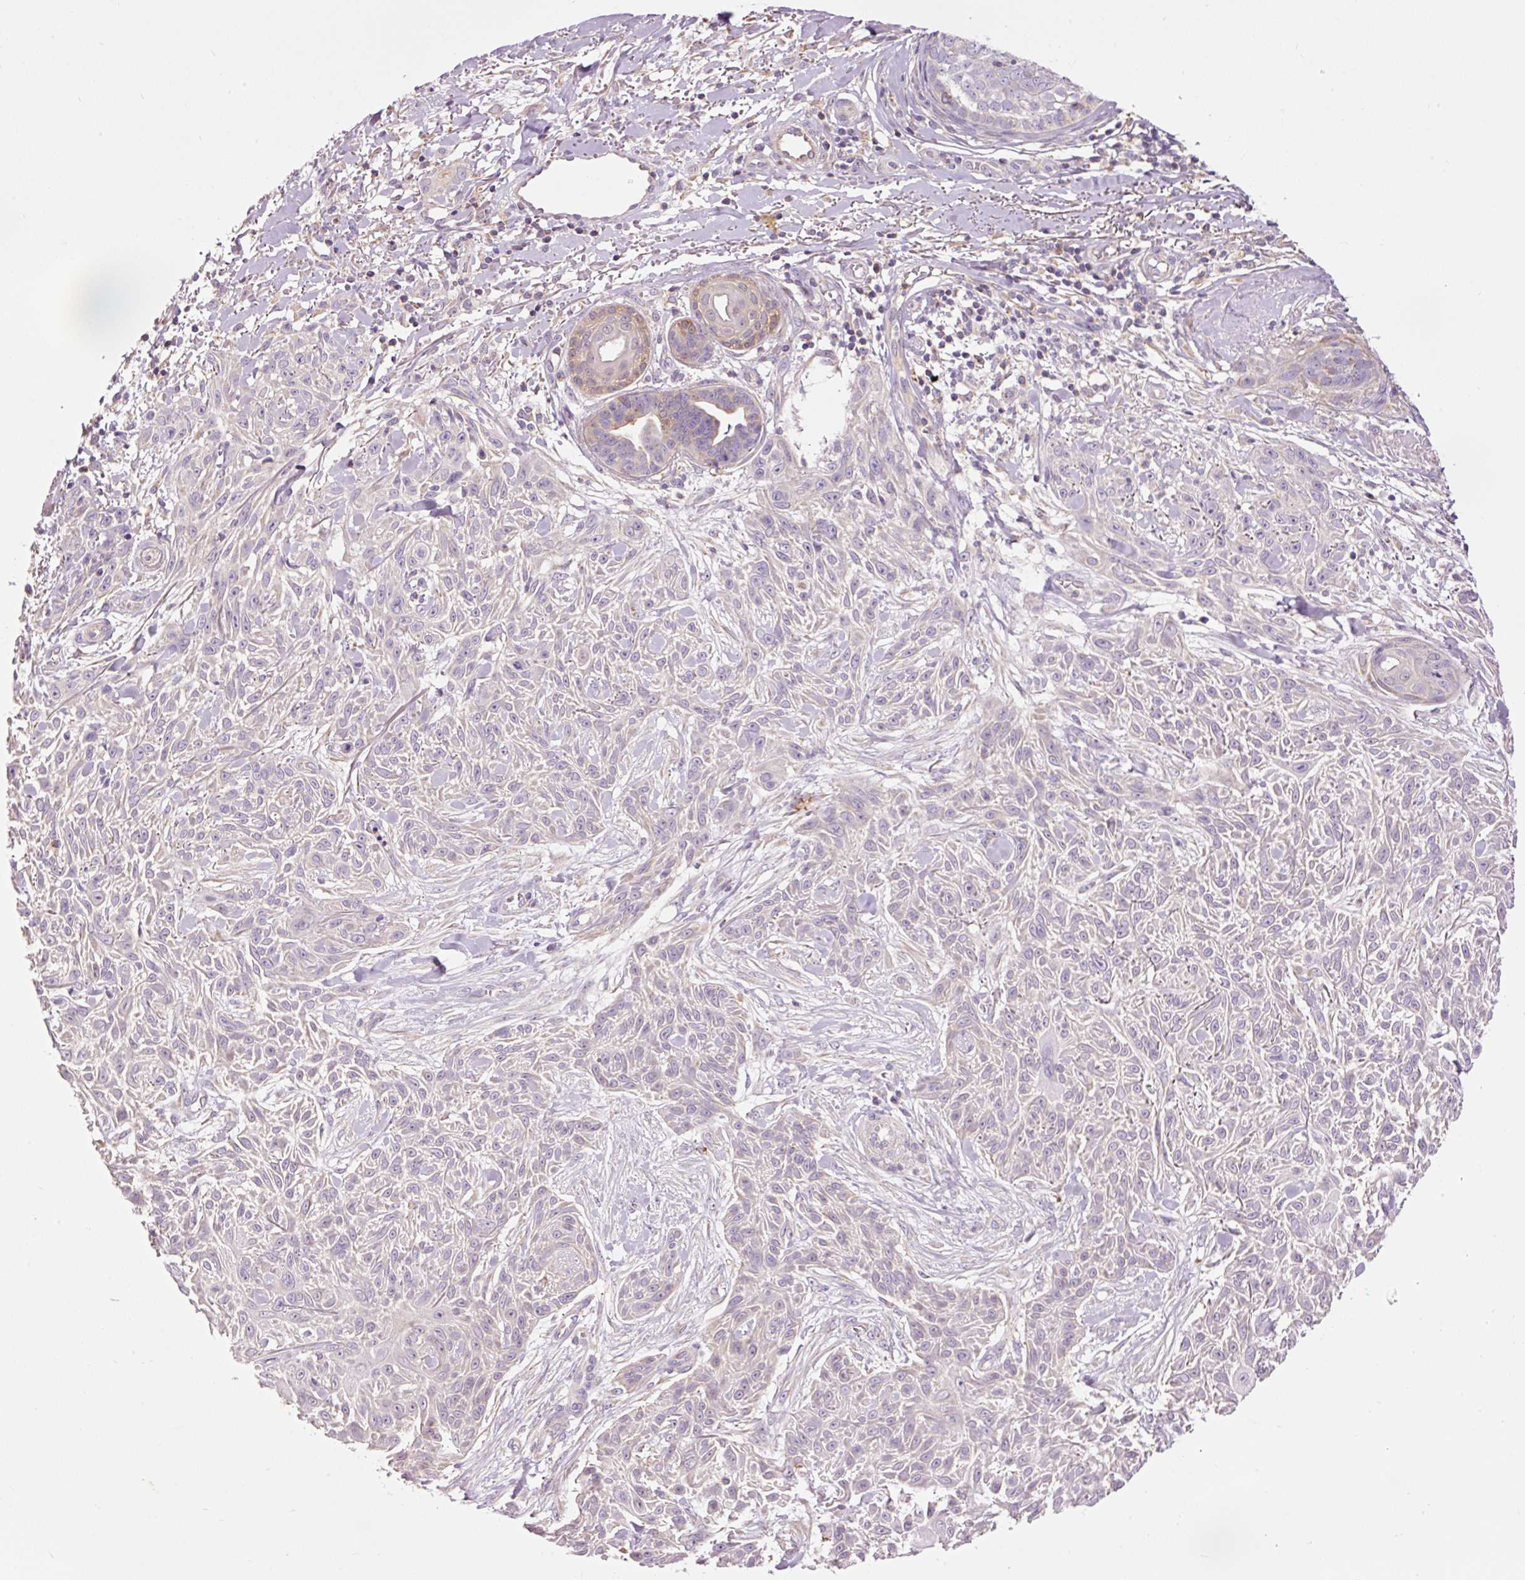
{"staining": {"intensity": "negative", "quantity": "none", "location": "none"}, "tissue": "skin cancer", "cell_type": "Tumor cells", "image_type": "cancer", "snomed": [{"axis": "morphology", "description": "Squamous cell carcinoma, NOS"}, {"axis": "topography", "description": "Skin"}], "caption": "An immunohistochemistry micrograph of skin squamous cell carcinoma is shown. There is no staining in tumor cells of skin squamous cell carcinoma.", "gene": "PRDX5", "patient": {"sex": "male", "age": 86}}